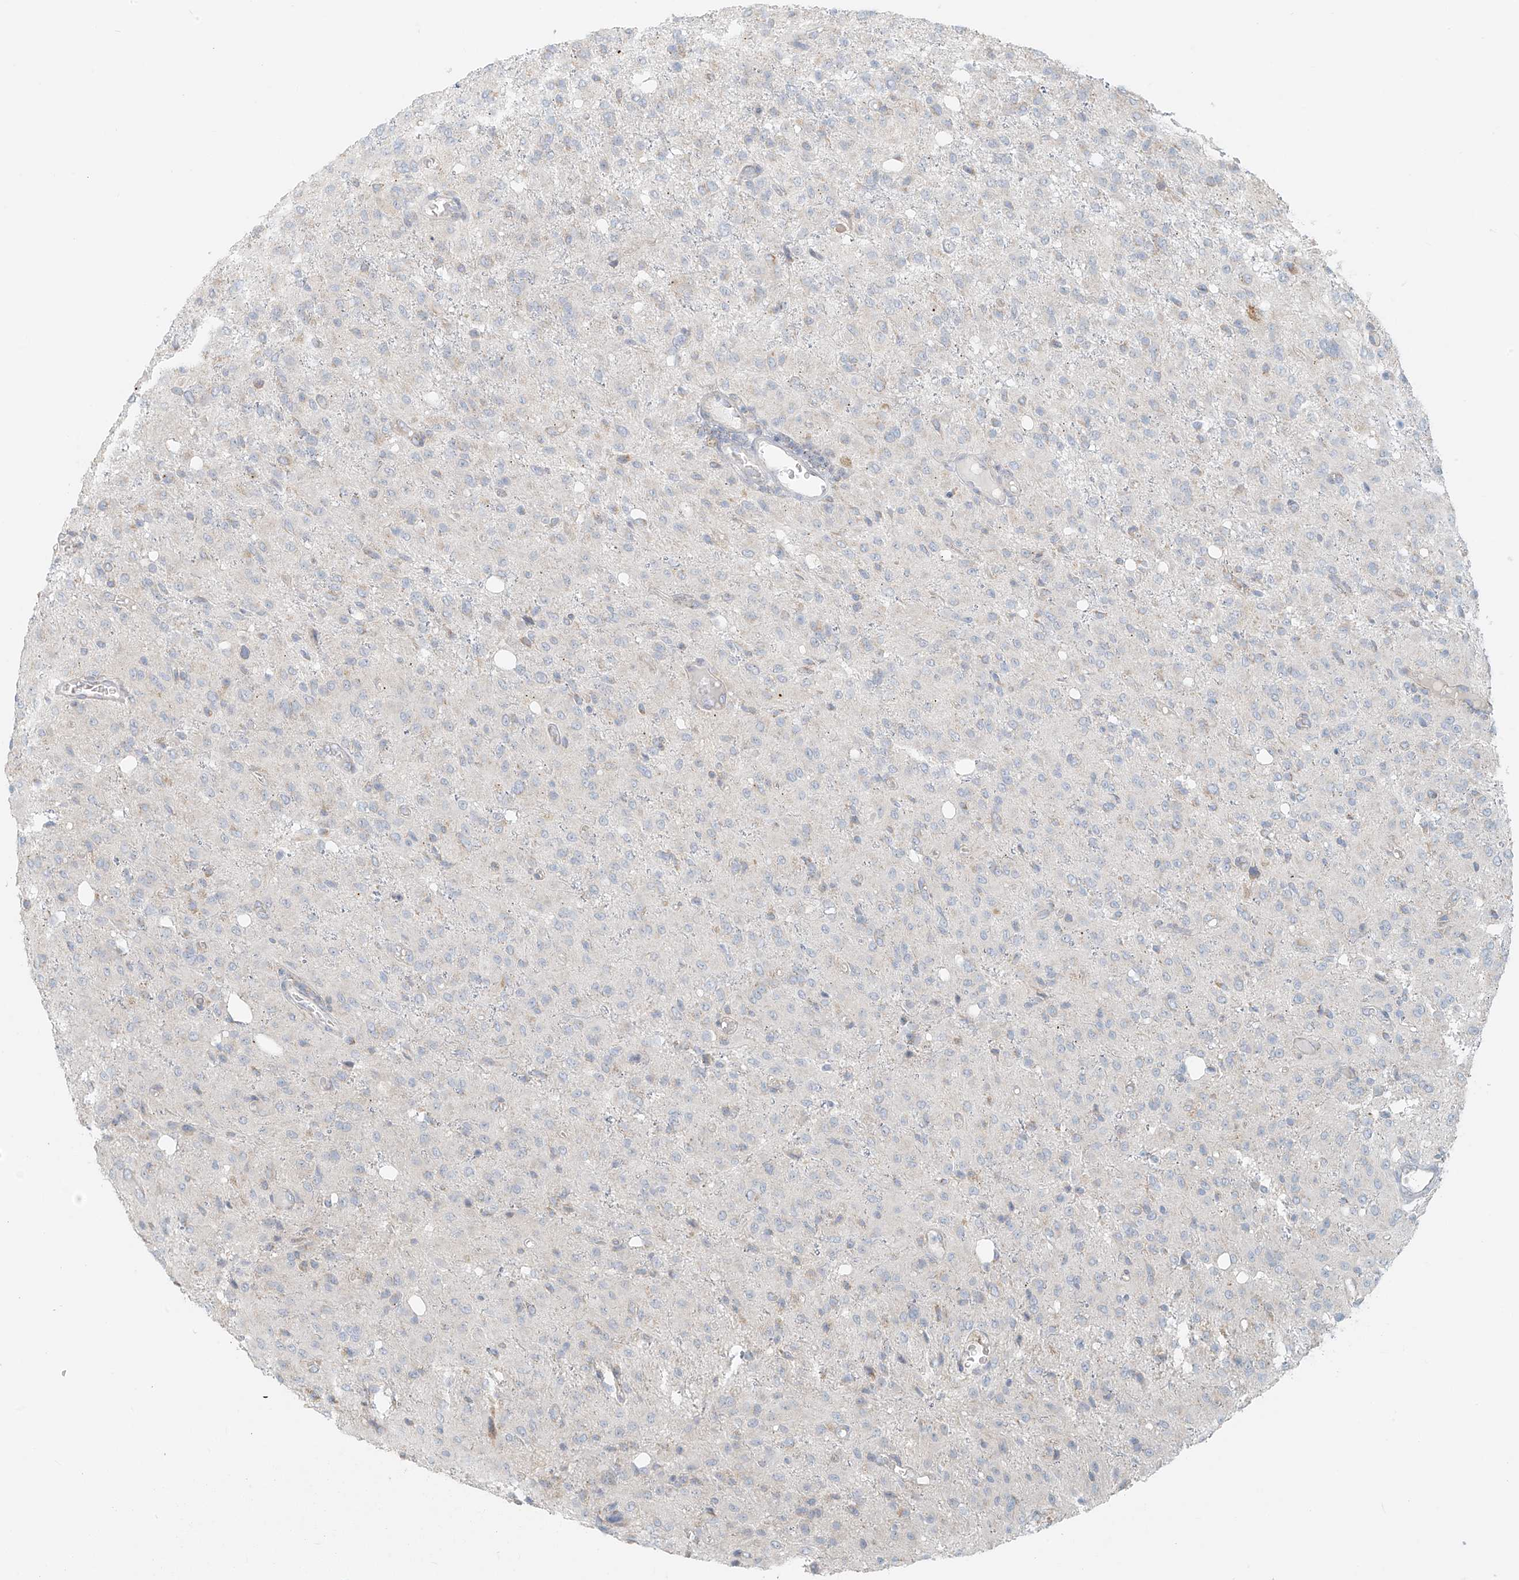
{"staining": {"intensity": "negative", "quantity": "none", "location": "none"}, "tissue": "glioma", "cell_type": "Tumor cells", "image_type": "cancer", "snomed": [{"axis": "morphology", "description": "Glioma, malignant, High grade"}, {"axis": "topography", "description": "Brain"}], "caption": "High magnification brightfield microscopy of glioma stained with DAB (brown) and counterstained with hematoxylin (blue): tumor cells show no significant staining.", "gene": "UST", "patient": {"sex": "female", "age": 59}}